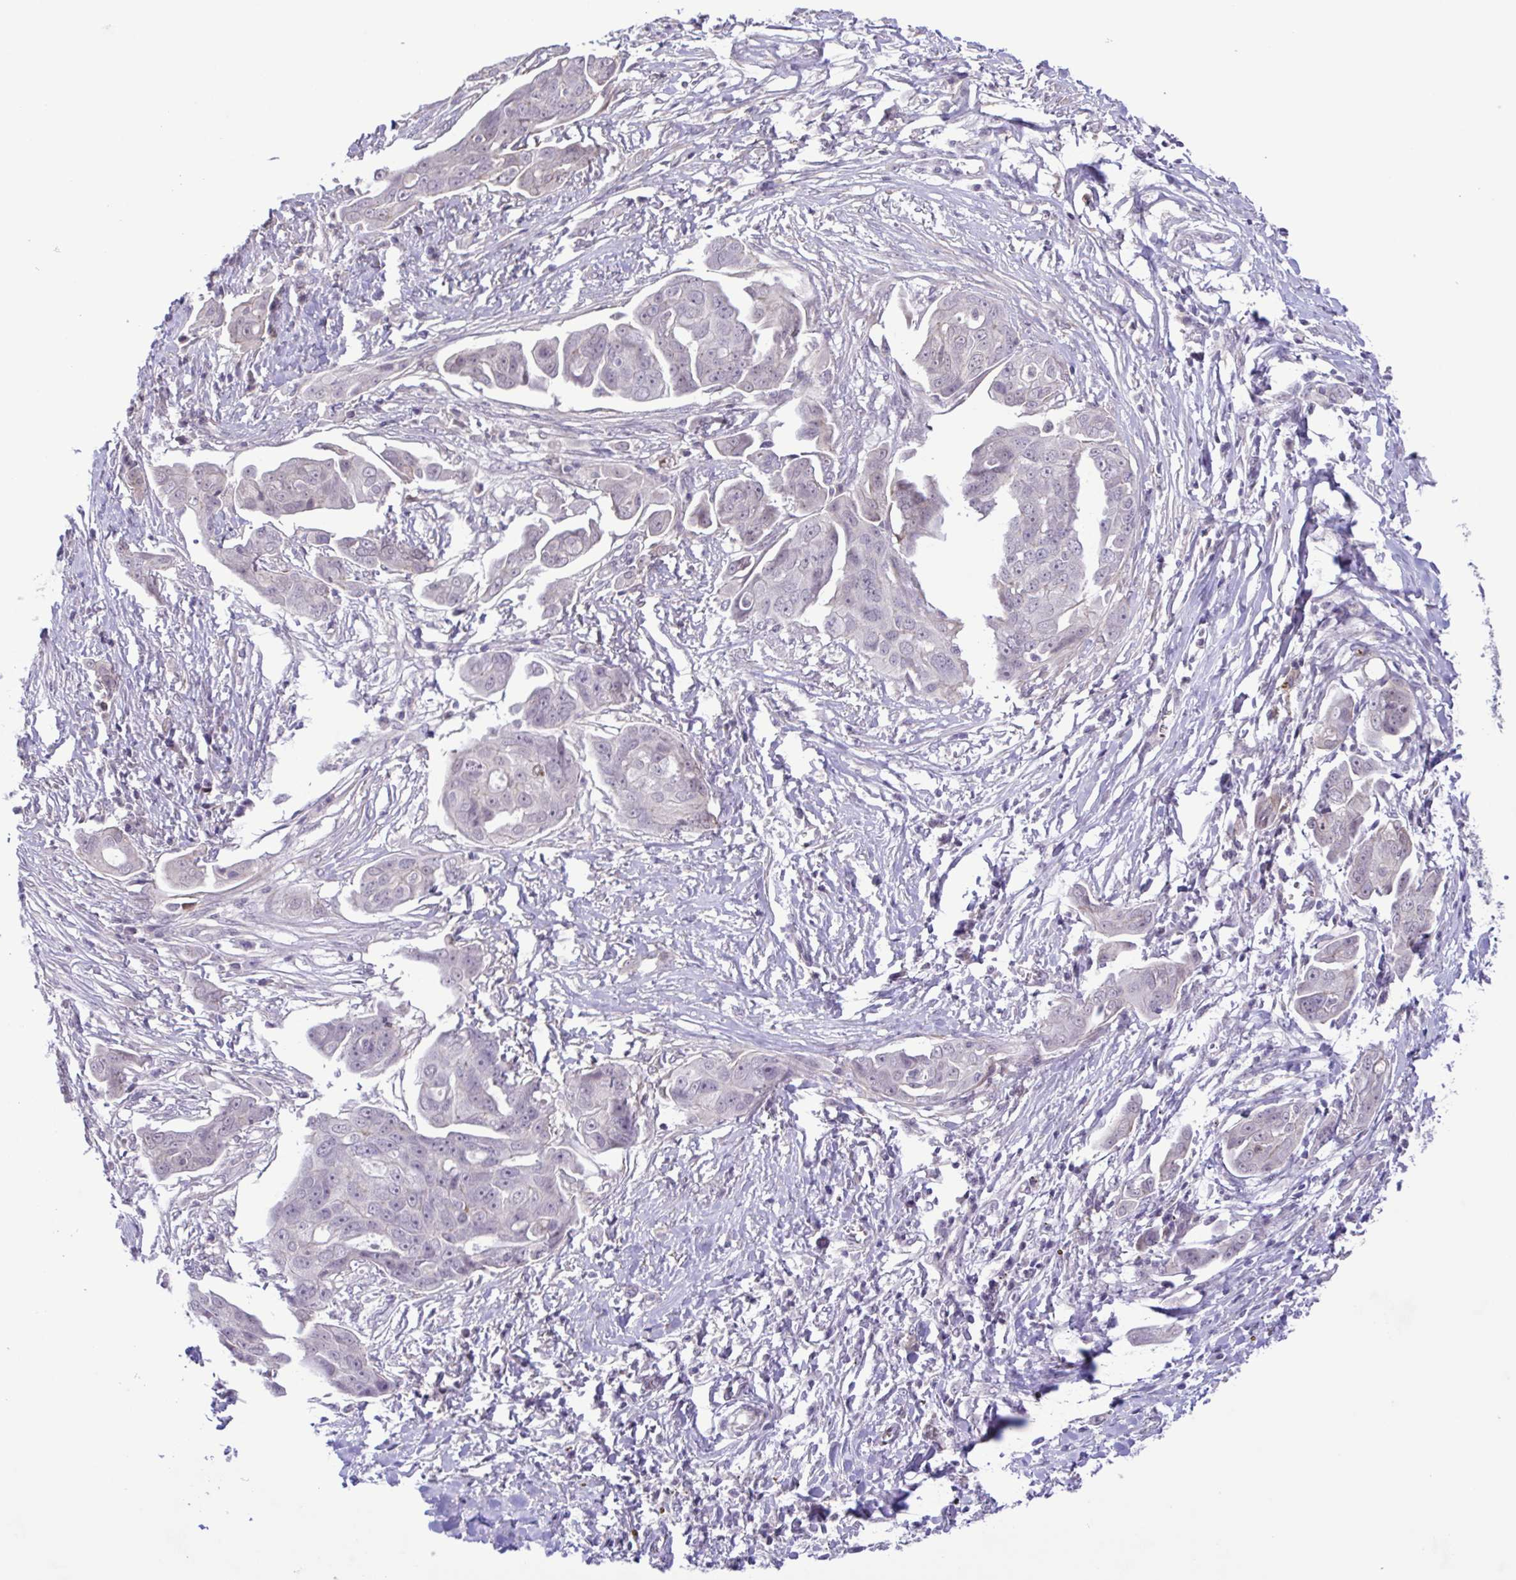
{"staining": {"intensity": "negative", "quantity": "none", "location": "none"}, "tissue": "ovarian cancer", "cell_type": "Tumor cells", "image_type": "cancer", "snomed": [{"axis": "morphology", "description": "Carcinoma, endometroid"}, {"axis": "topography", "description": "Ovary"}], "caption": "The image reveals no significant staining in tumor cells of ovarian endometroid carcinoma. (DAB (3,3'-diaminobenzidine) IHC visualized using brightfield microscopy, high magnification).", "gene": "IL1RN", "patient": {"sex": "female", "age": 70}}